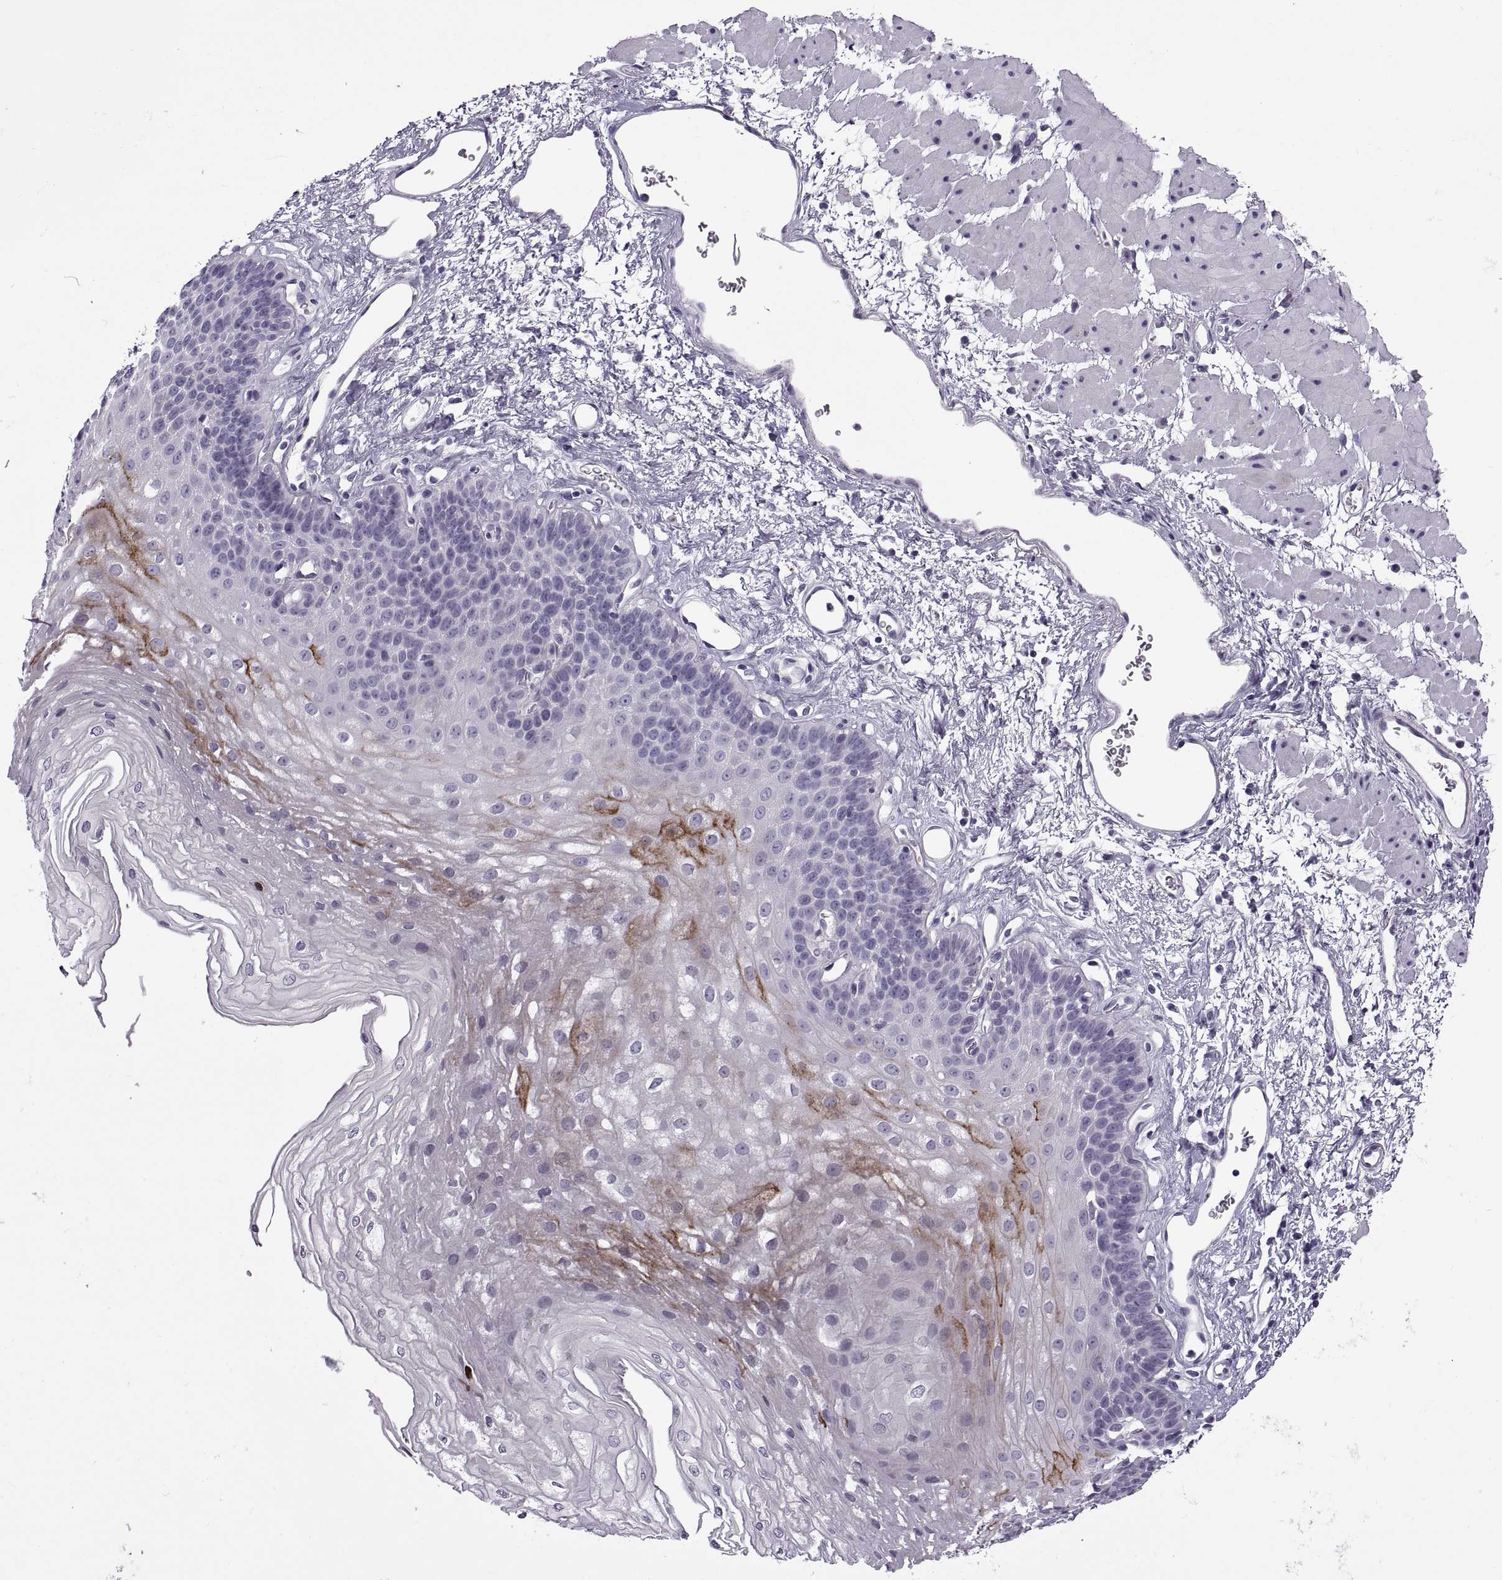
{"staining": {"intensity": "strong", "quantity": "<25%", "location": "cytoplasmic/membranous"}, "tissue": "esophagus", "cell_type": "Squamous epithelial cells", "image_type": "normal", "snomed": [{"axis": "morphology", "description": "Normal tissue, NOS"}, {"axis": "topography", "description": "Esophagus"}], "caption": "Esophagus was stained to show a protein in brown. There is medium levels of strong cytoplasmic/membranous staining in approximately <25% of squamous epithelial cells. (DAB (3,3'-diaminobenzidine) IHC with brightfield microscopy, high magnification).", "gene": "CALCR", "patient": {"sex": "female", "age": 62}}